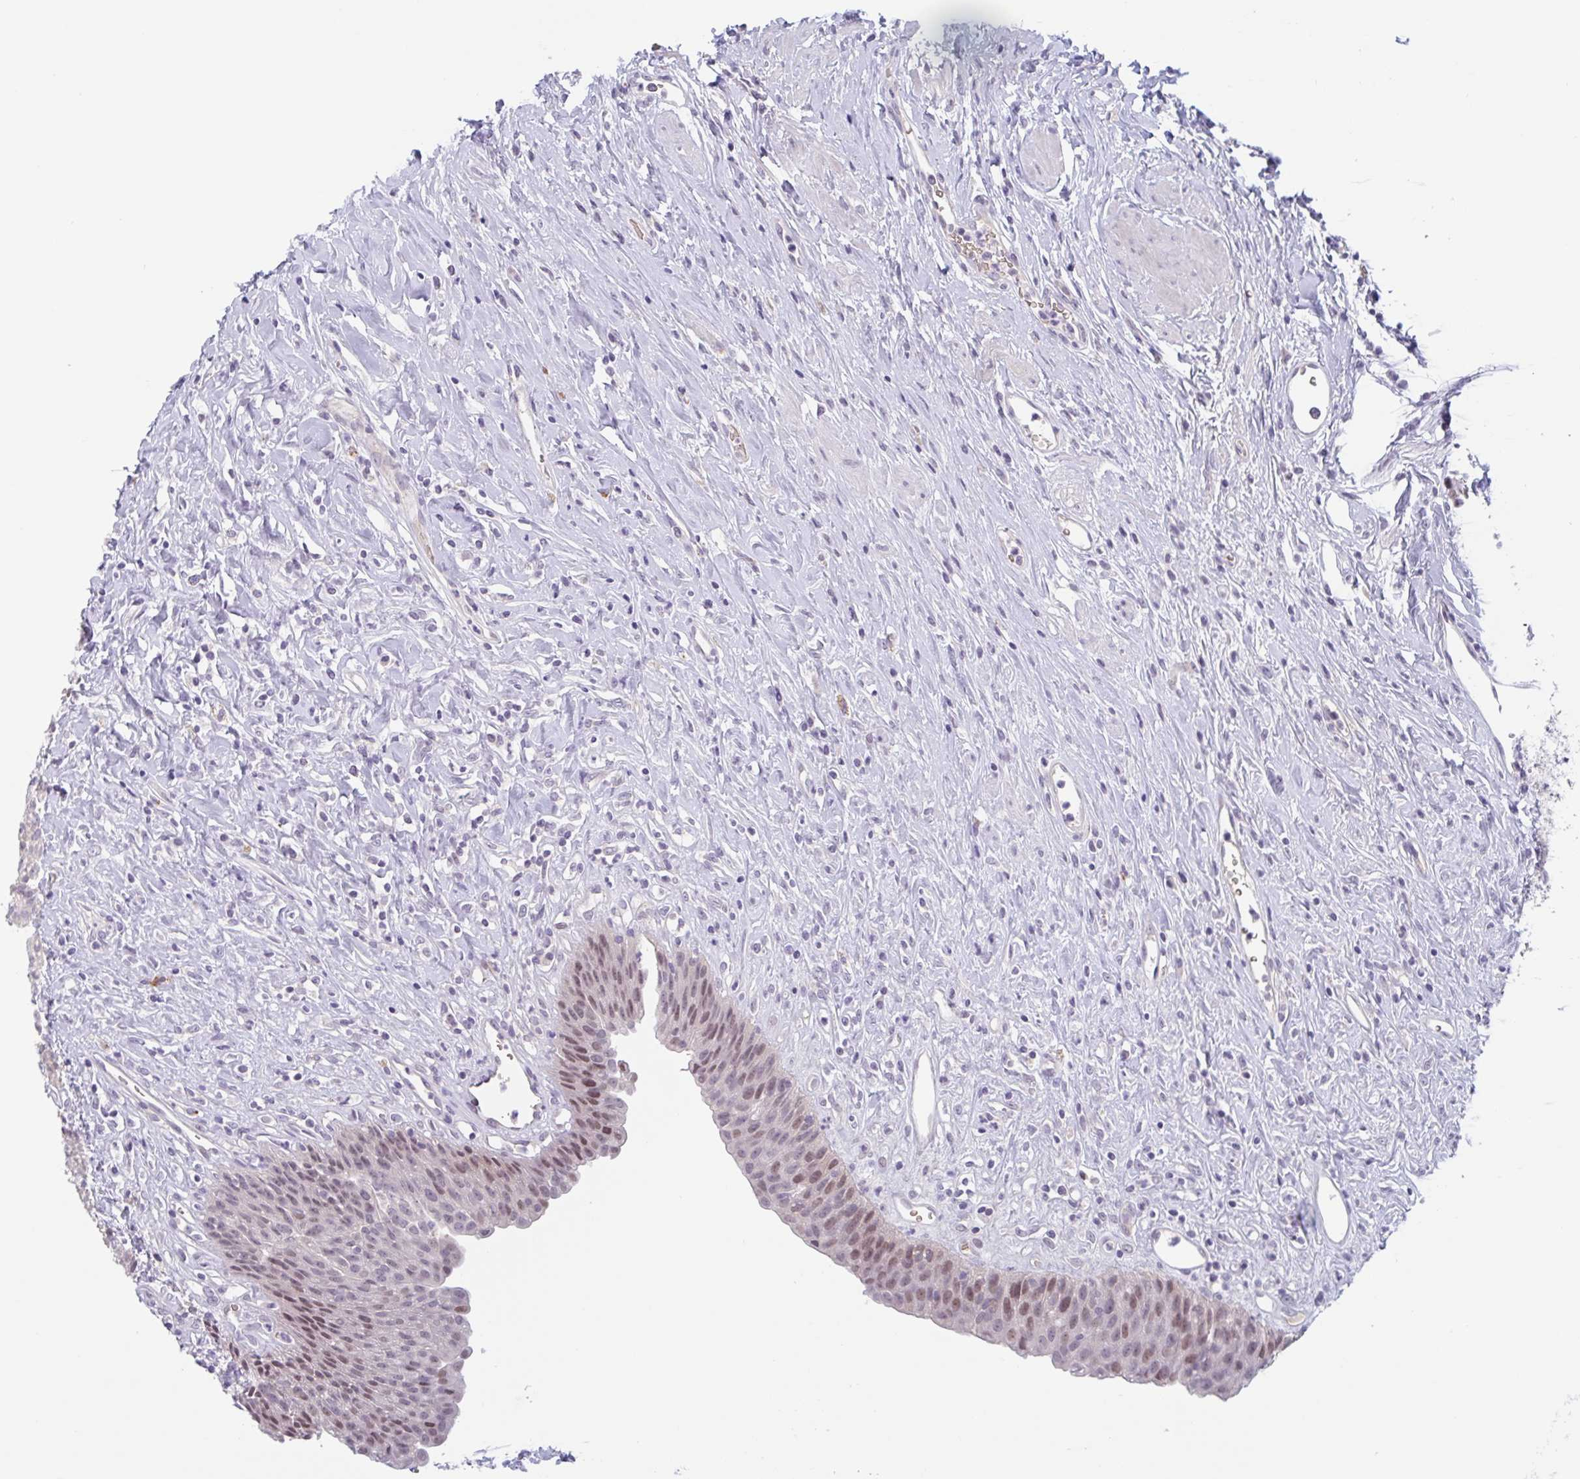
{"staining": {"intensity": "moderate", "quantity": "25%-75%", "location": "nuclear"}, "tissue": "urinary bladder", "cell_type": "Urothelial cells", "image_type": "normal", "snomed": [{"axis": "morphology", "description": "Normal tissue, NOS"}, {"axis": "topography", "description": "Urinary bladder"}], "caption": "Immunohistochemistry (IHC) histopathology image of normal urinary bladder: human urinary bladder stained using immunohistochemistry (IHC) displays medium levels of moderate protein expression localized specifically in the nuclear of urothelial cells, appearing as a nuclear brown color.", "gene": "RHAG", "patient": {"sex": "female", "age": 56}}